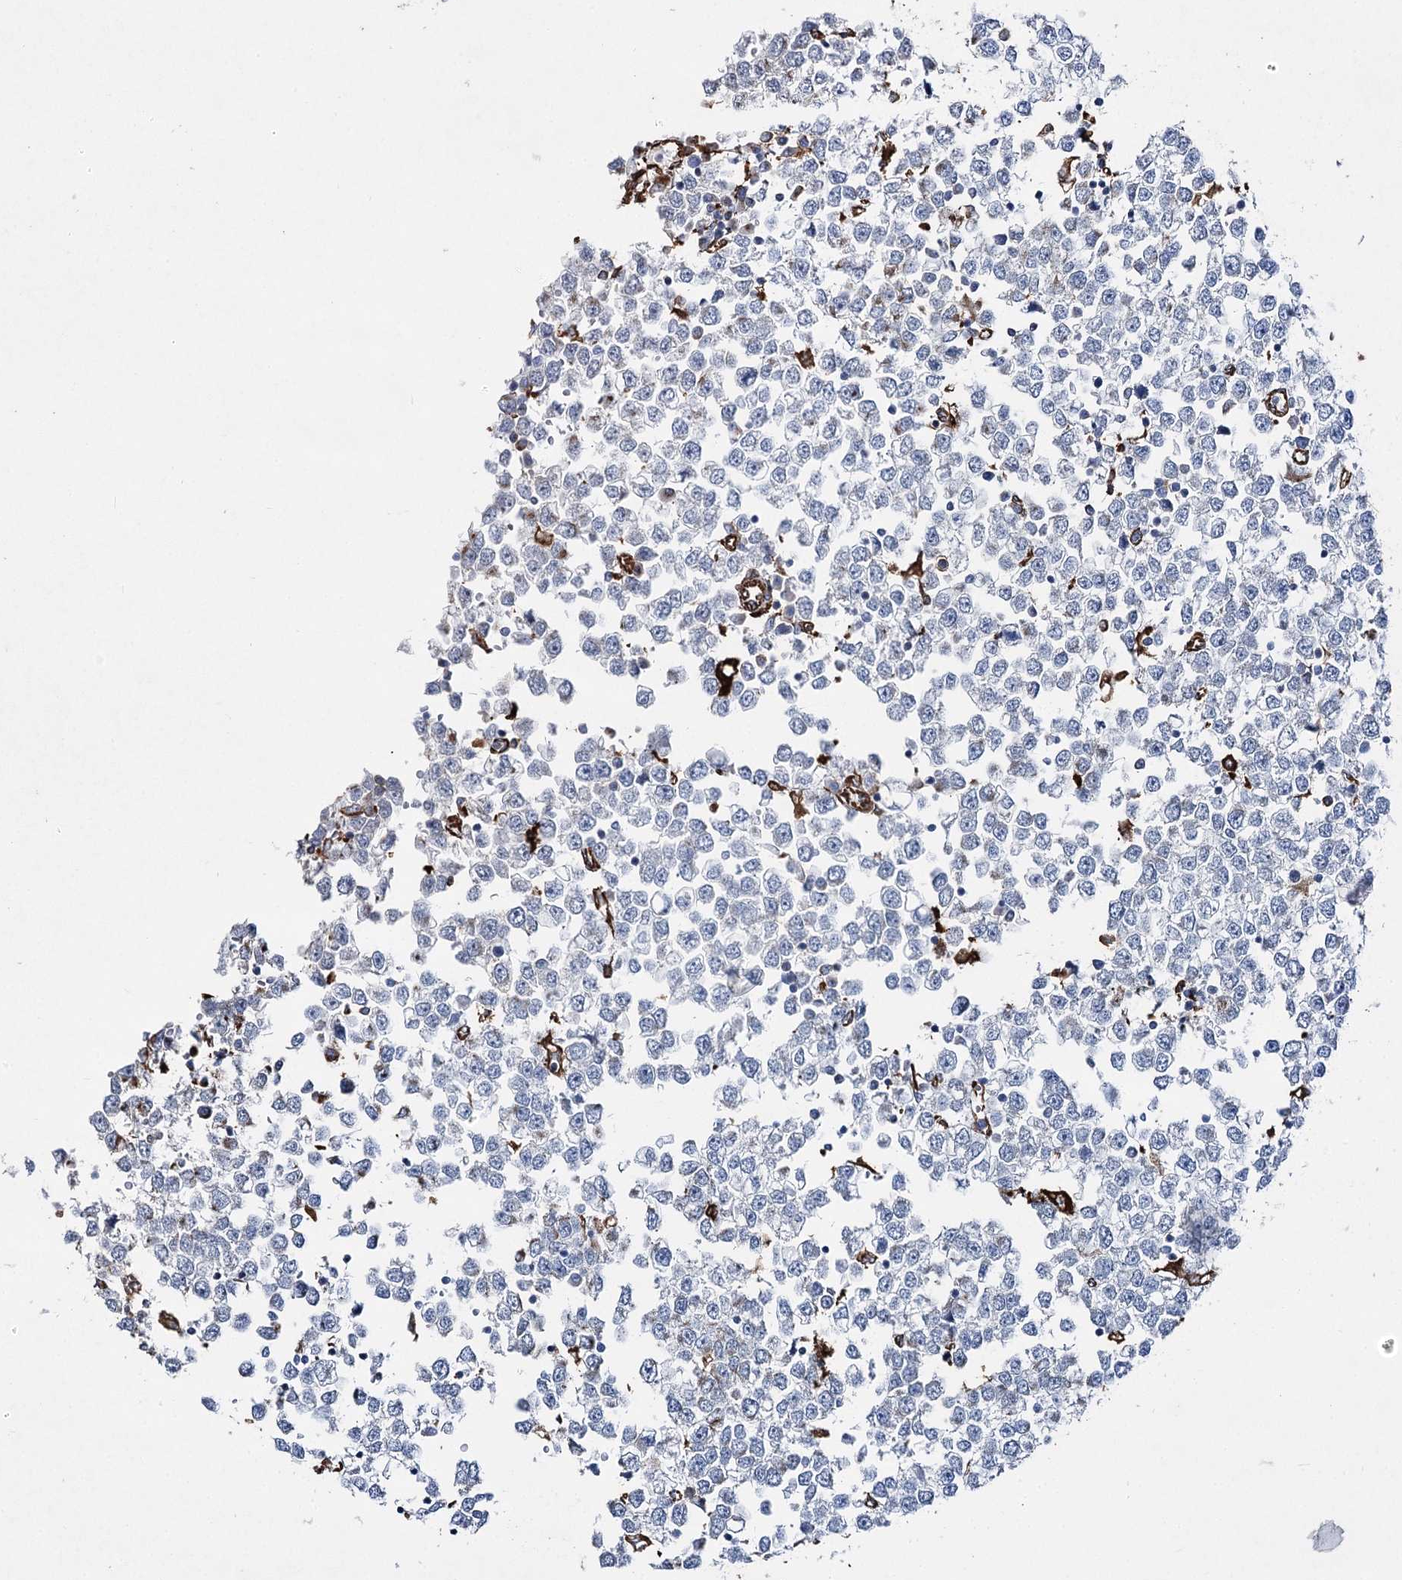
{"staining": {"intensity": "negative", "quantity": "none", "location": "none"}, "tissue": "testis cancer", "cell_type": "Tumor cells", "image_type": "cancer", "snomed": [{"axis": "morphology", "description": "Seminoma, NOS"}, {"axis": "topography", "description": "Testis"}], "caption": "Immunohistochemistry of human testis cancer (seminoma) demonstrates no staining in tumor cells.", "gene": "CLEC4M", "patient": {"sex": "male", "age": 65}}